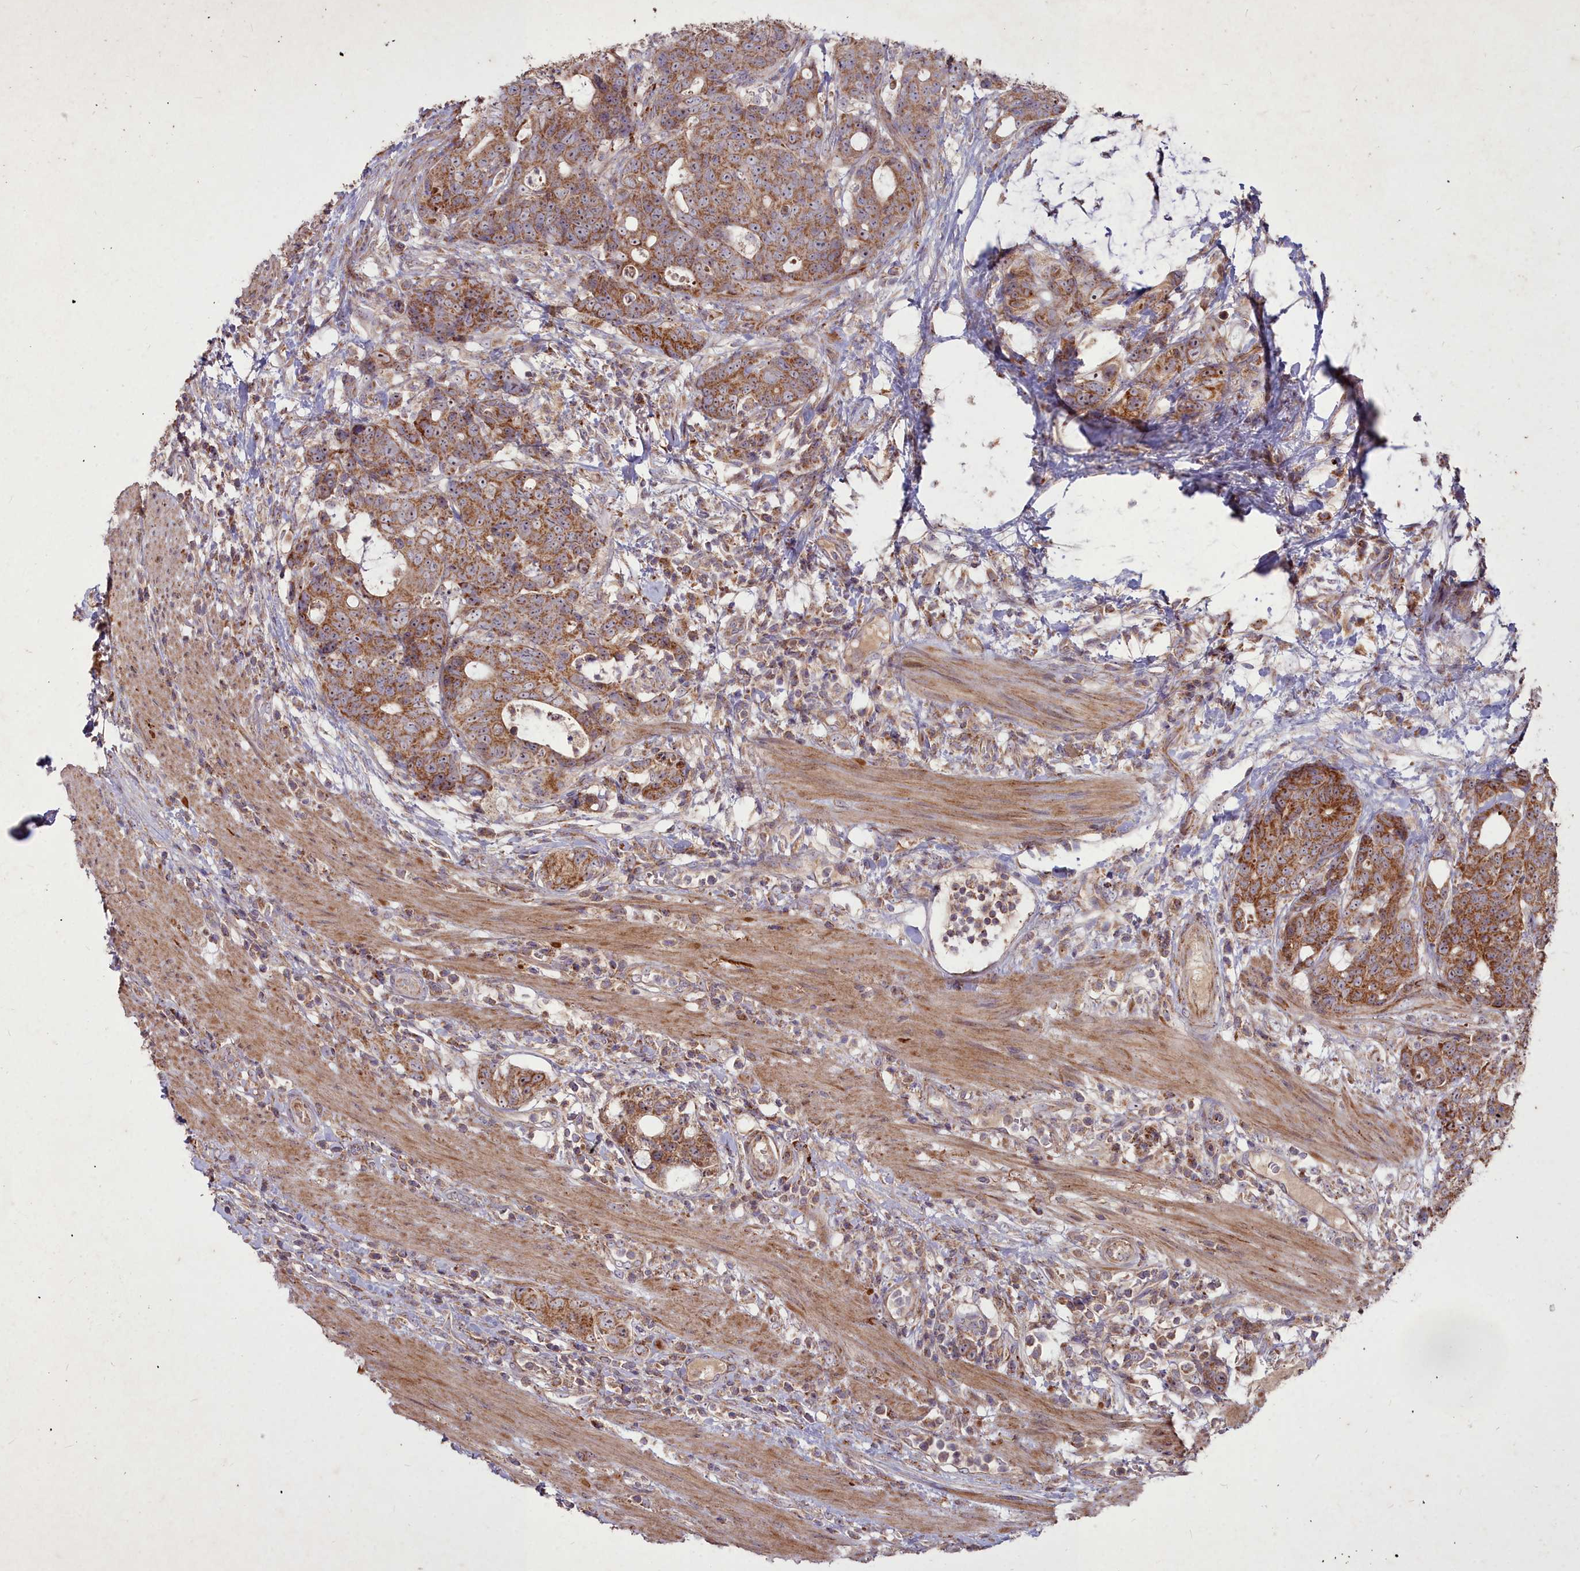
{"staining": {"intensity": "strong", "quantity": ">75%", "location": "cytoplasmic/membranous,nuclear"}, "tissue": "colorectal cancer", "cell_type": "Tumor cells", "image_type": "cancer", "snomed": [{"axis": "morphology", "description": "Adenocarcinoma, NOS"}, {"axis": "topography", "description": "Colon"}], "caption": "Tumor cells exhibit high levels of strong cytoplasmic/membranous and nuclear staining in approximately >75% of cells in human adenocarcinoma (colorectal).", "gene": "COX11", "patient": {"sex": "female", "age": 82}}